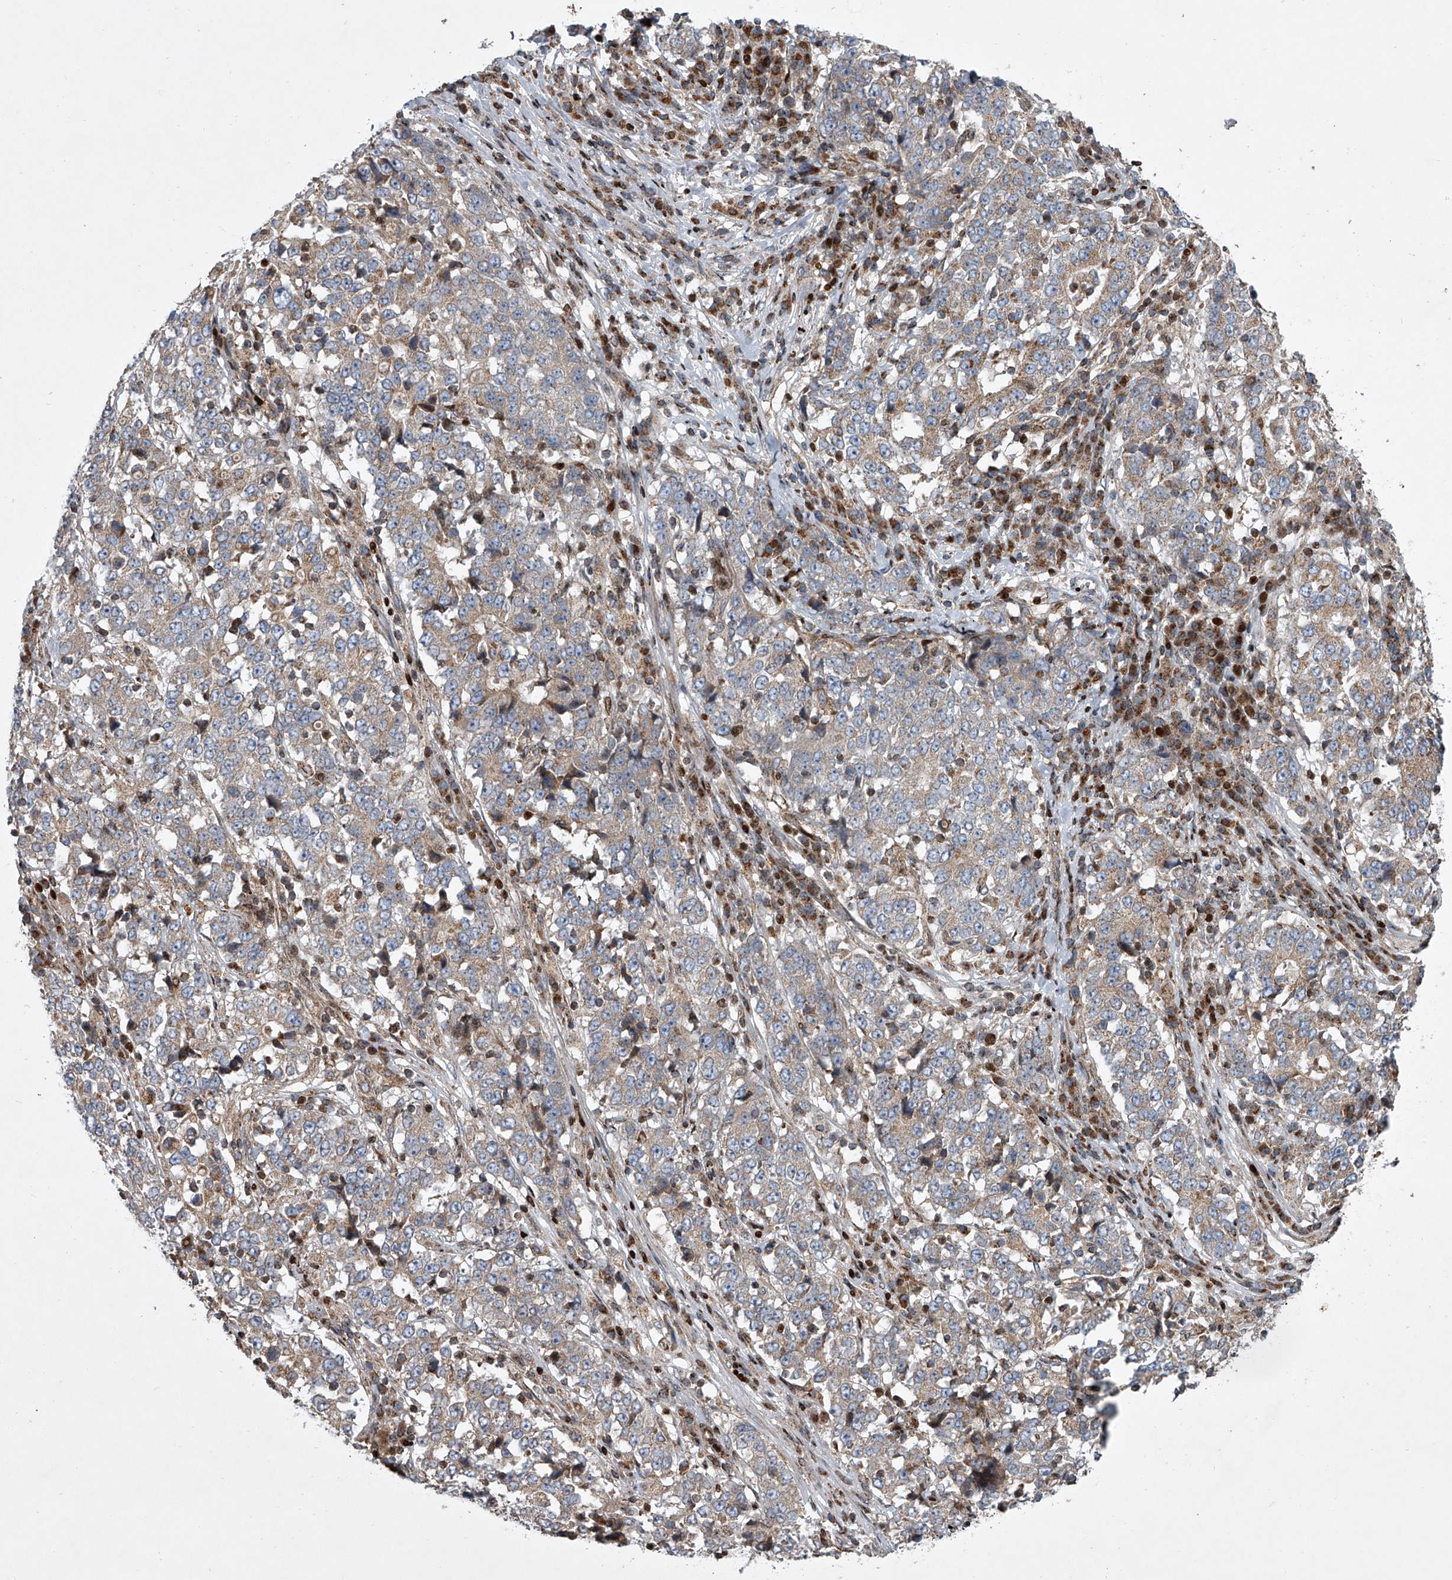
{"staining": {"intensity": "weak", "quantity": "<25%", "location": "cytoplasmic/membranous"}, "tissue": "stomach cancer", "cell_type": "Tumor cells", "image_type": "cancer", "snomed": [{"axis": "morphology", "description": "Adenocarcinoma, NOS"}, {"axis": "topography", "description": "Stomach"}], "caption": "Immunohistochemical staining of stomach adenocarcinoma shows no significant expression in tumor cells.", "gene": "STRADA", "patient": {"sex": "male", "age": 59}}